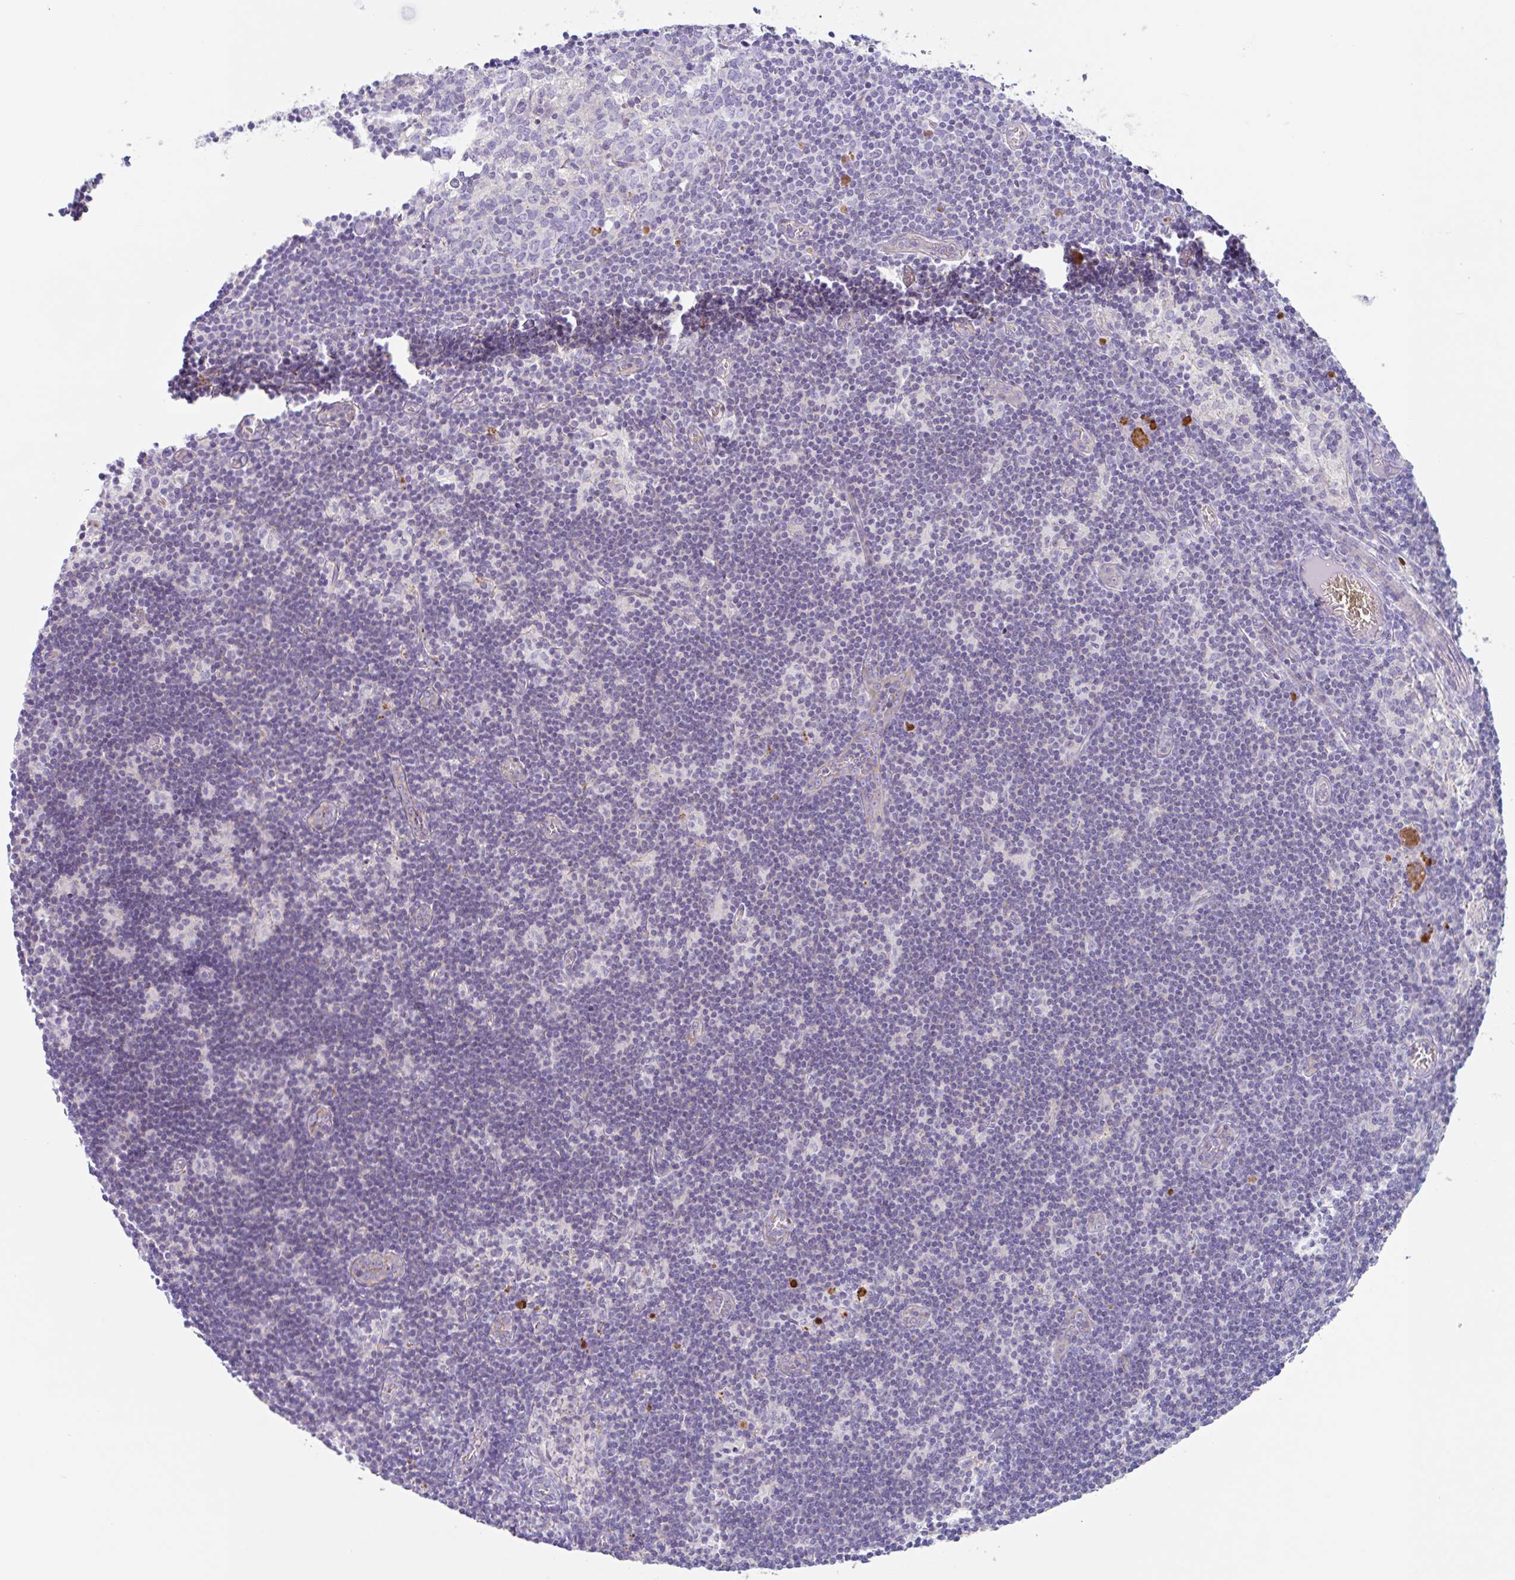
{"staining": {"intensity": "negative", "quantity": "none", "location": "none"}, "tissue": "lymph node", "cell_type": "Germinal center cells", "image_type": "normal", "snomed": [{"axis": "morphology", "description": "Normal tissue, NOS"}, {"axis": "topography", "description": "Lymph node"}], "caption": "Immunohistochemistry of normal human lymph node shows no staining in germinal center cells.", "gene": "LENG9", "patient": {"sex": "female", "age": 31}}